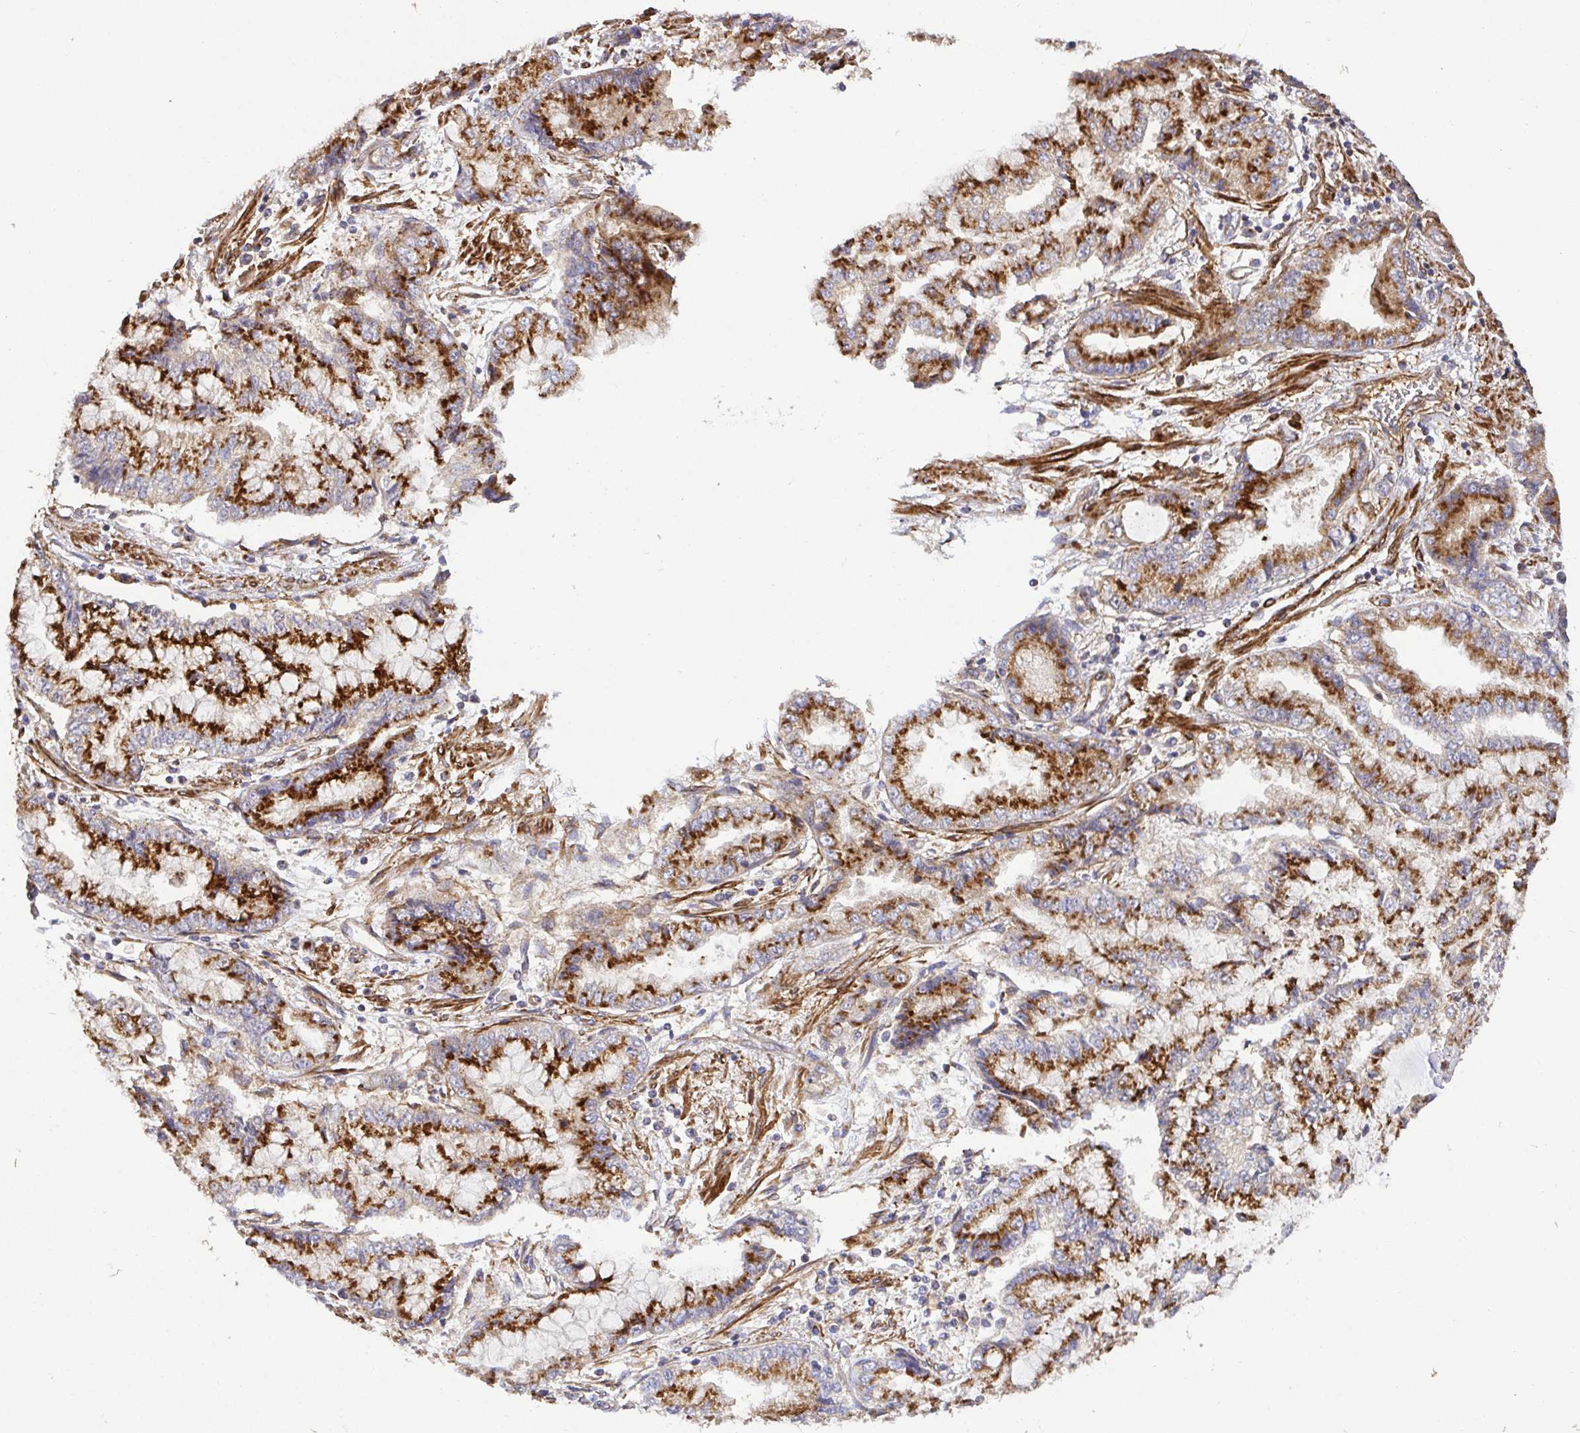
{"staining": {"intensity": "strong", "quantity": ">75%", "location": "cytoplasmic/membranous"}, "tissue": "stomach cancer", "cell_type": "Tumor cells", "image_type": "cancer", "snomed": [{"axis": "morphology", "description": "Adenocarcinoma, NOS"}, {"axis": "topography", "description": "Stomach, upper"}], "caption": "An image of human stomach cancer (adenocarcinoma) stained for a protein exhibits strong cytoplasmic/membranous brown staining in tumor cells.", "gene": "TM9SF4", "patient": {"sex": "female", "age": 74}}